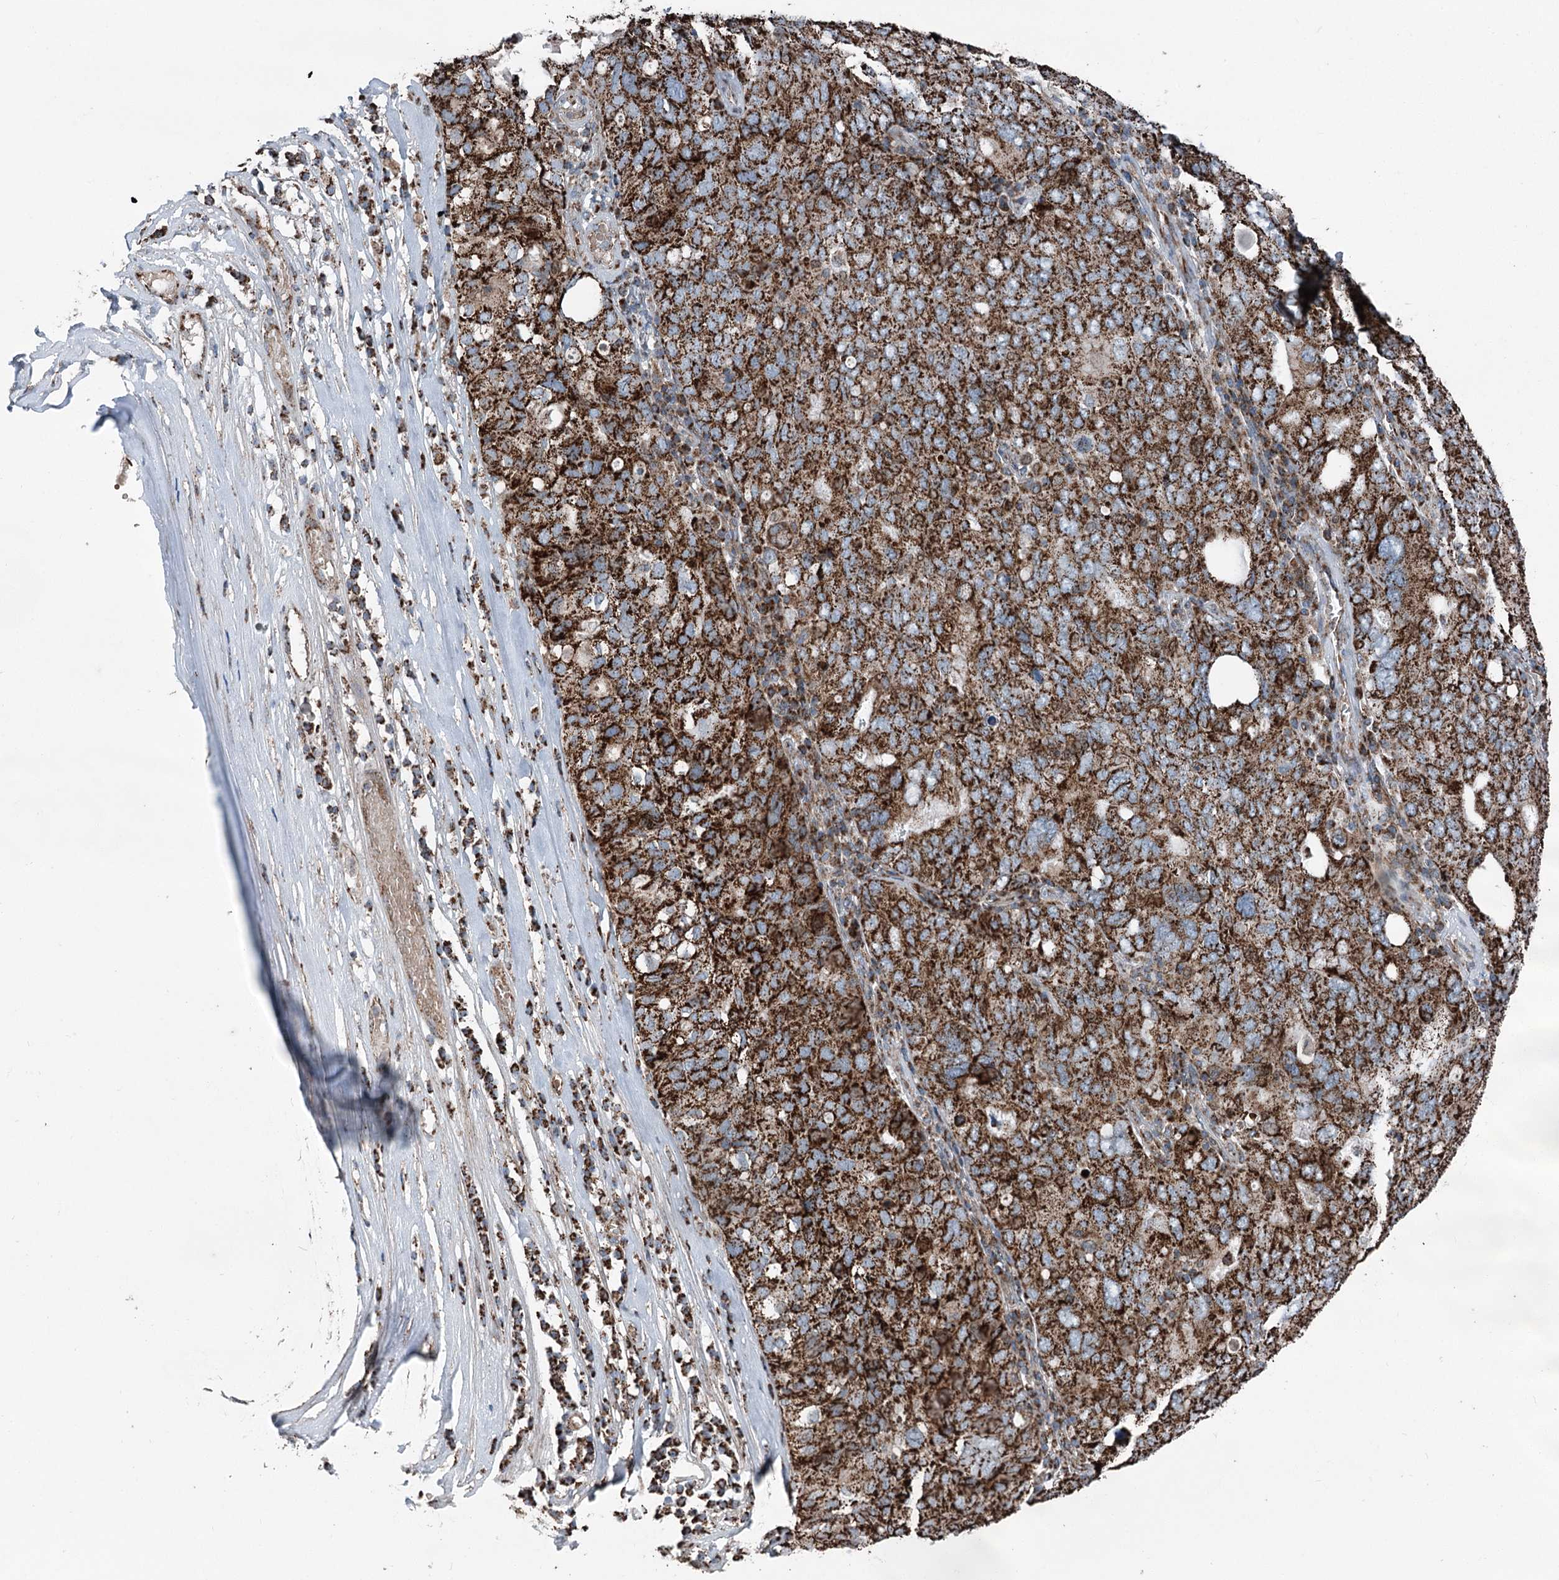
{"staining": {"intensity": "strong", "quantity": ">75%", "location": "cytoplasmic/membranous"}, "tissue": "ovarian cancer", "cell_type": "Tumor cells", "image_type": "cancer", "snomed": [{"axis": "morphology", "description": "Carcinoma, endometroid"}, {"axis": "topography", "description": "Ovary"}], "caption": "Ovarian endometroid carcinoma stained with a brown dye exhibits strong cytoplasmic/membranous positive expression in about >75% of tumor cells.", "gene": "UCN3", "patient": {"sex": "female", "age": 62}}